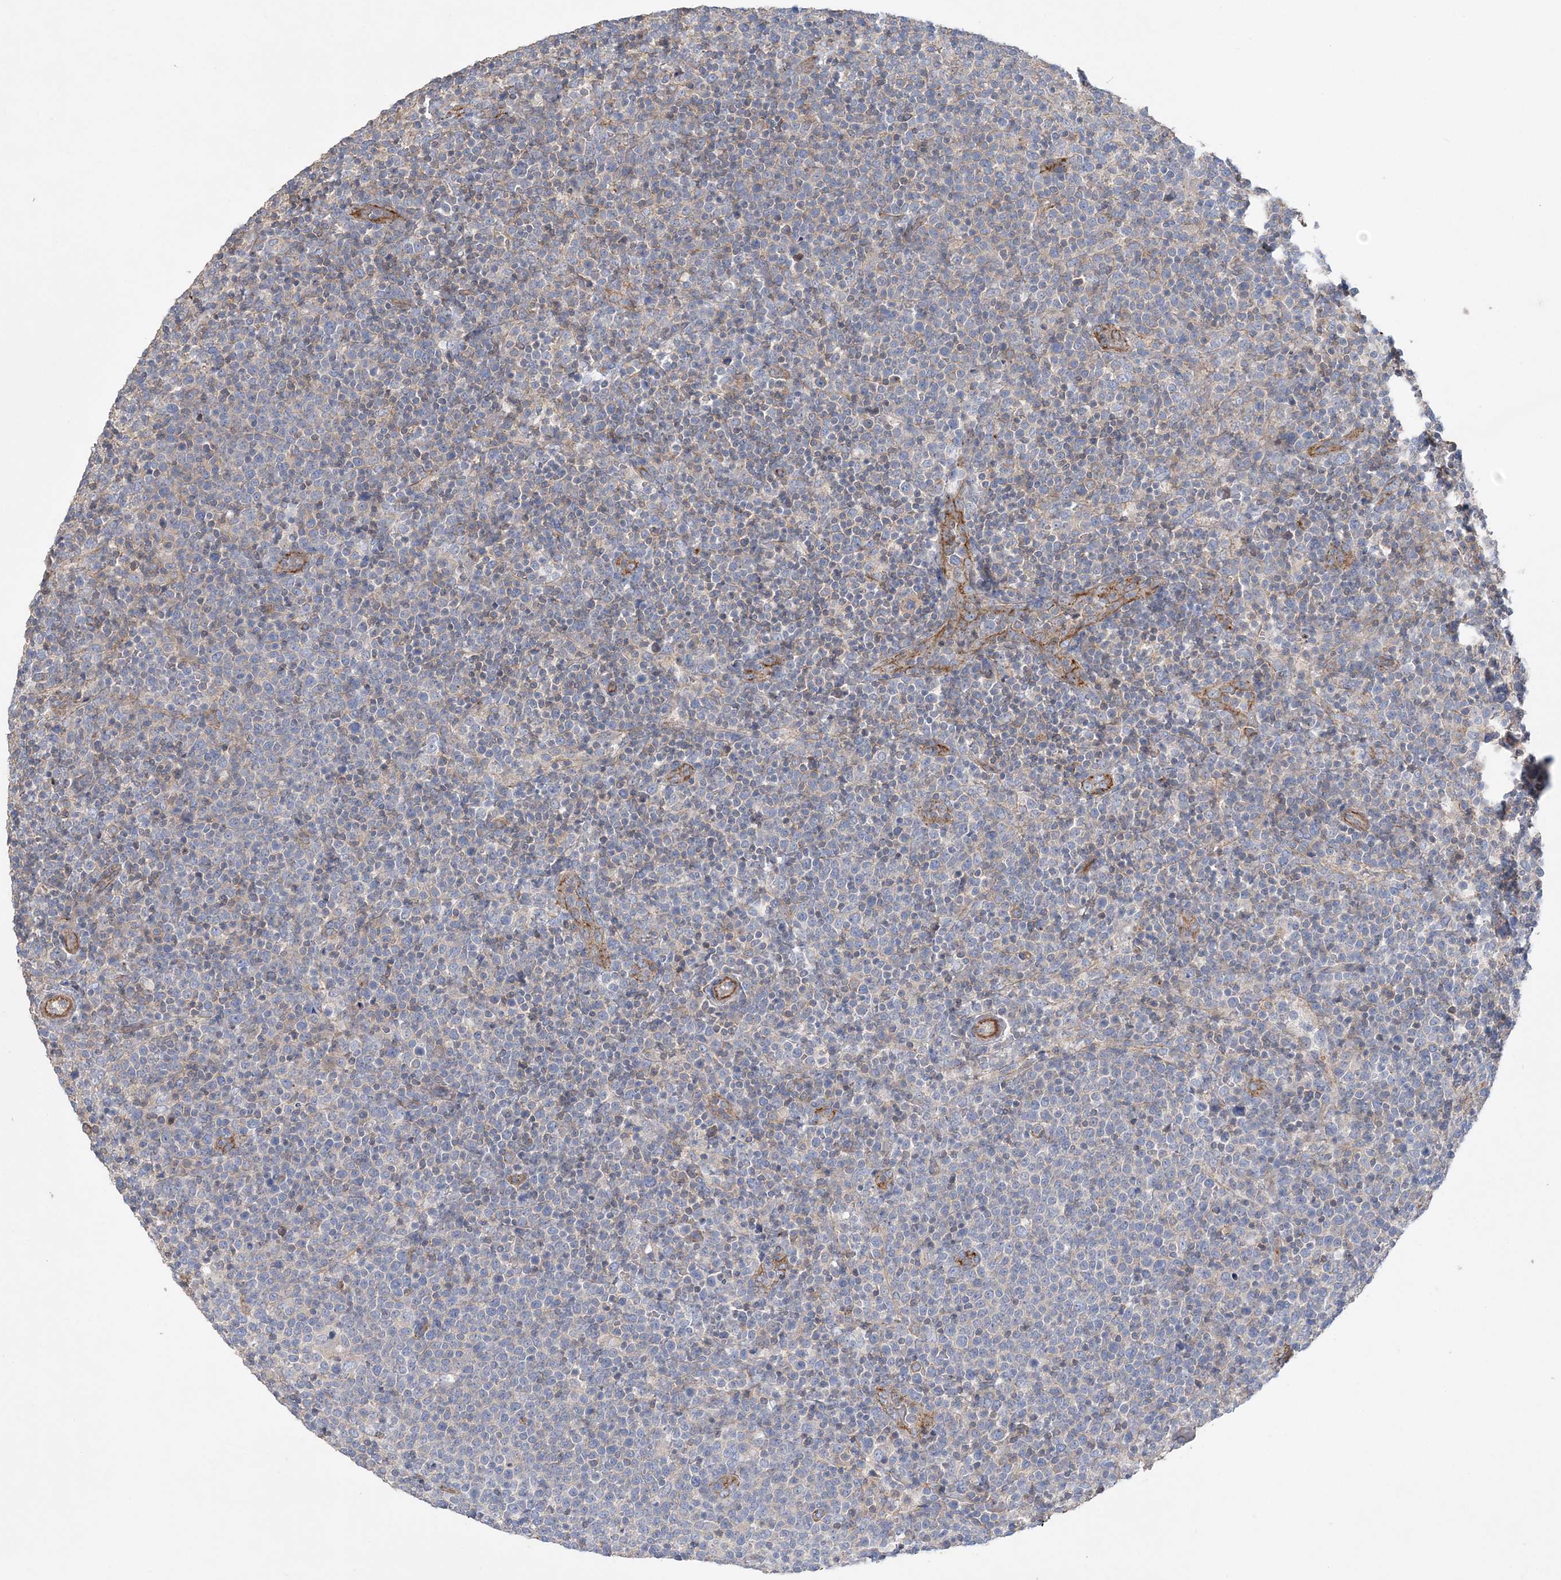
{"staining": {"intensity": "negative", "quantity": "none", "location": "none"}, "tissue": "lymphoma", "cell_type": "Tumor cells", "image_type": "cancer", "snomed": [{"axis": "morphology", "description": "Malignant lymphoma, non-Hodgkin's type, High grade"}, {"axis": "topography", "description": "Lymph node"}], "caption": "This is an IHC photomicrograph of lymphoma. There is no expression in tumor cells.", "gene": "PIGC", "patient": {"sex": "male", "age": 61}}